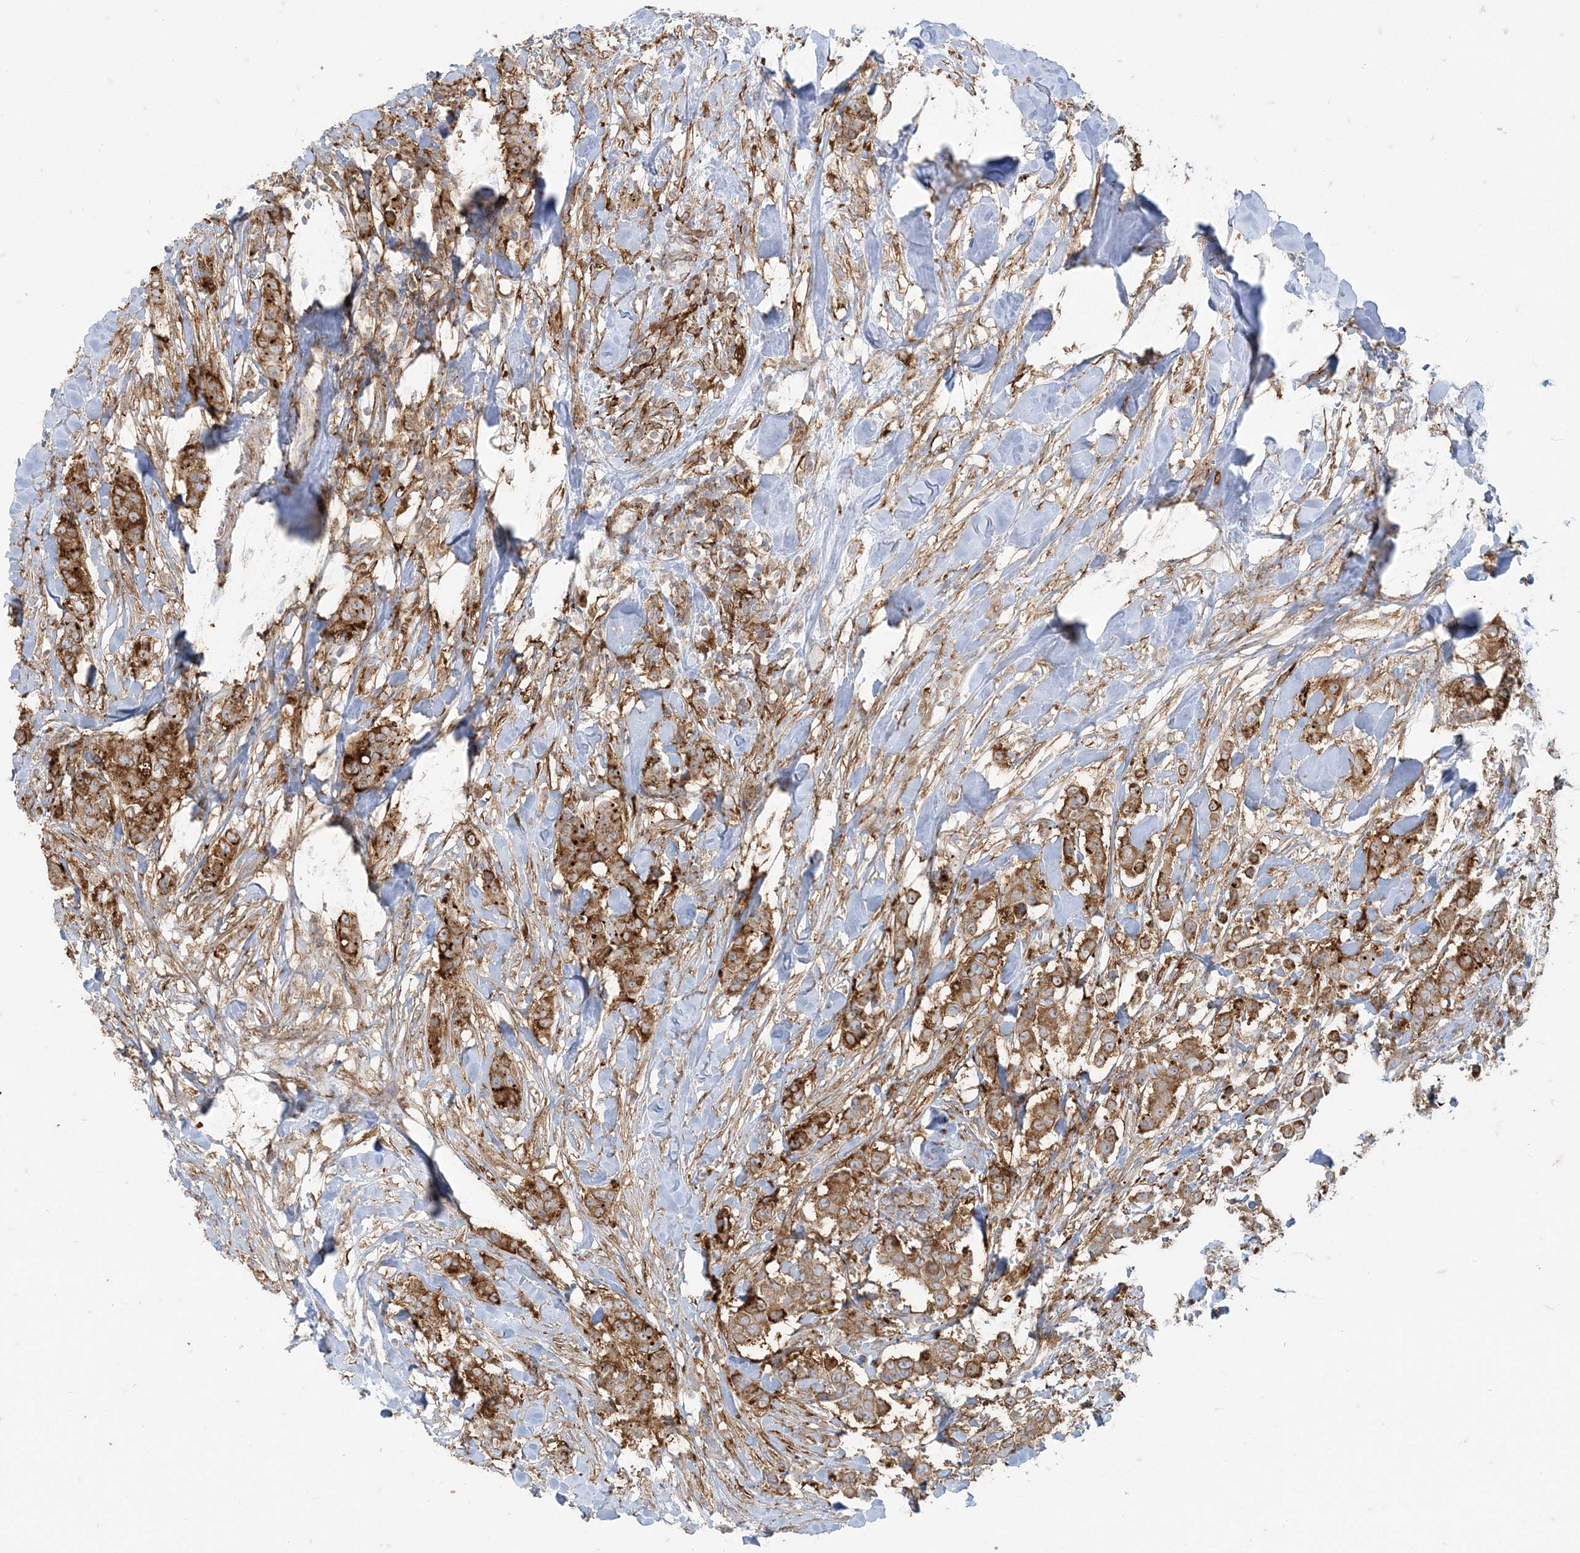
{"staining": {"intensity": "moderate", "quantity": ">75%", "location": "cytoplasmic/membranous"}, "tissue": "breast cancer", "cell_type": "Tumor cells", "image_type": "cancer", "snomed": [{"axis": "morphology", "description": "Duct carcinoma"}, {"axis": "topography", "description": "Breast"}], "caption": "Brown immunohistochemical staining in breast cancer (intraductal carcinoma) displays moderate cytoplasmic/membranous expression in about >75% of tumor cells.", "gene": "DERL3", "patient": {"sex": "female", "age": 40}}